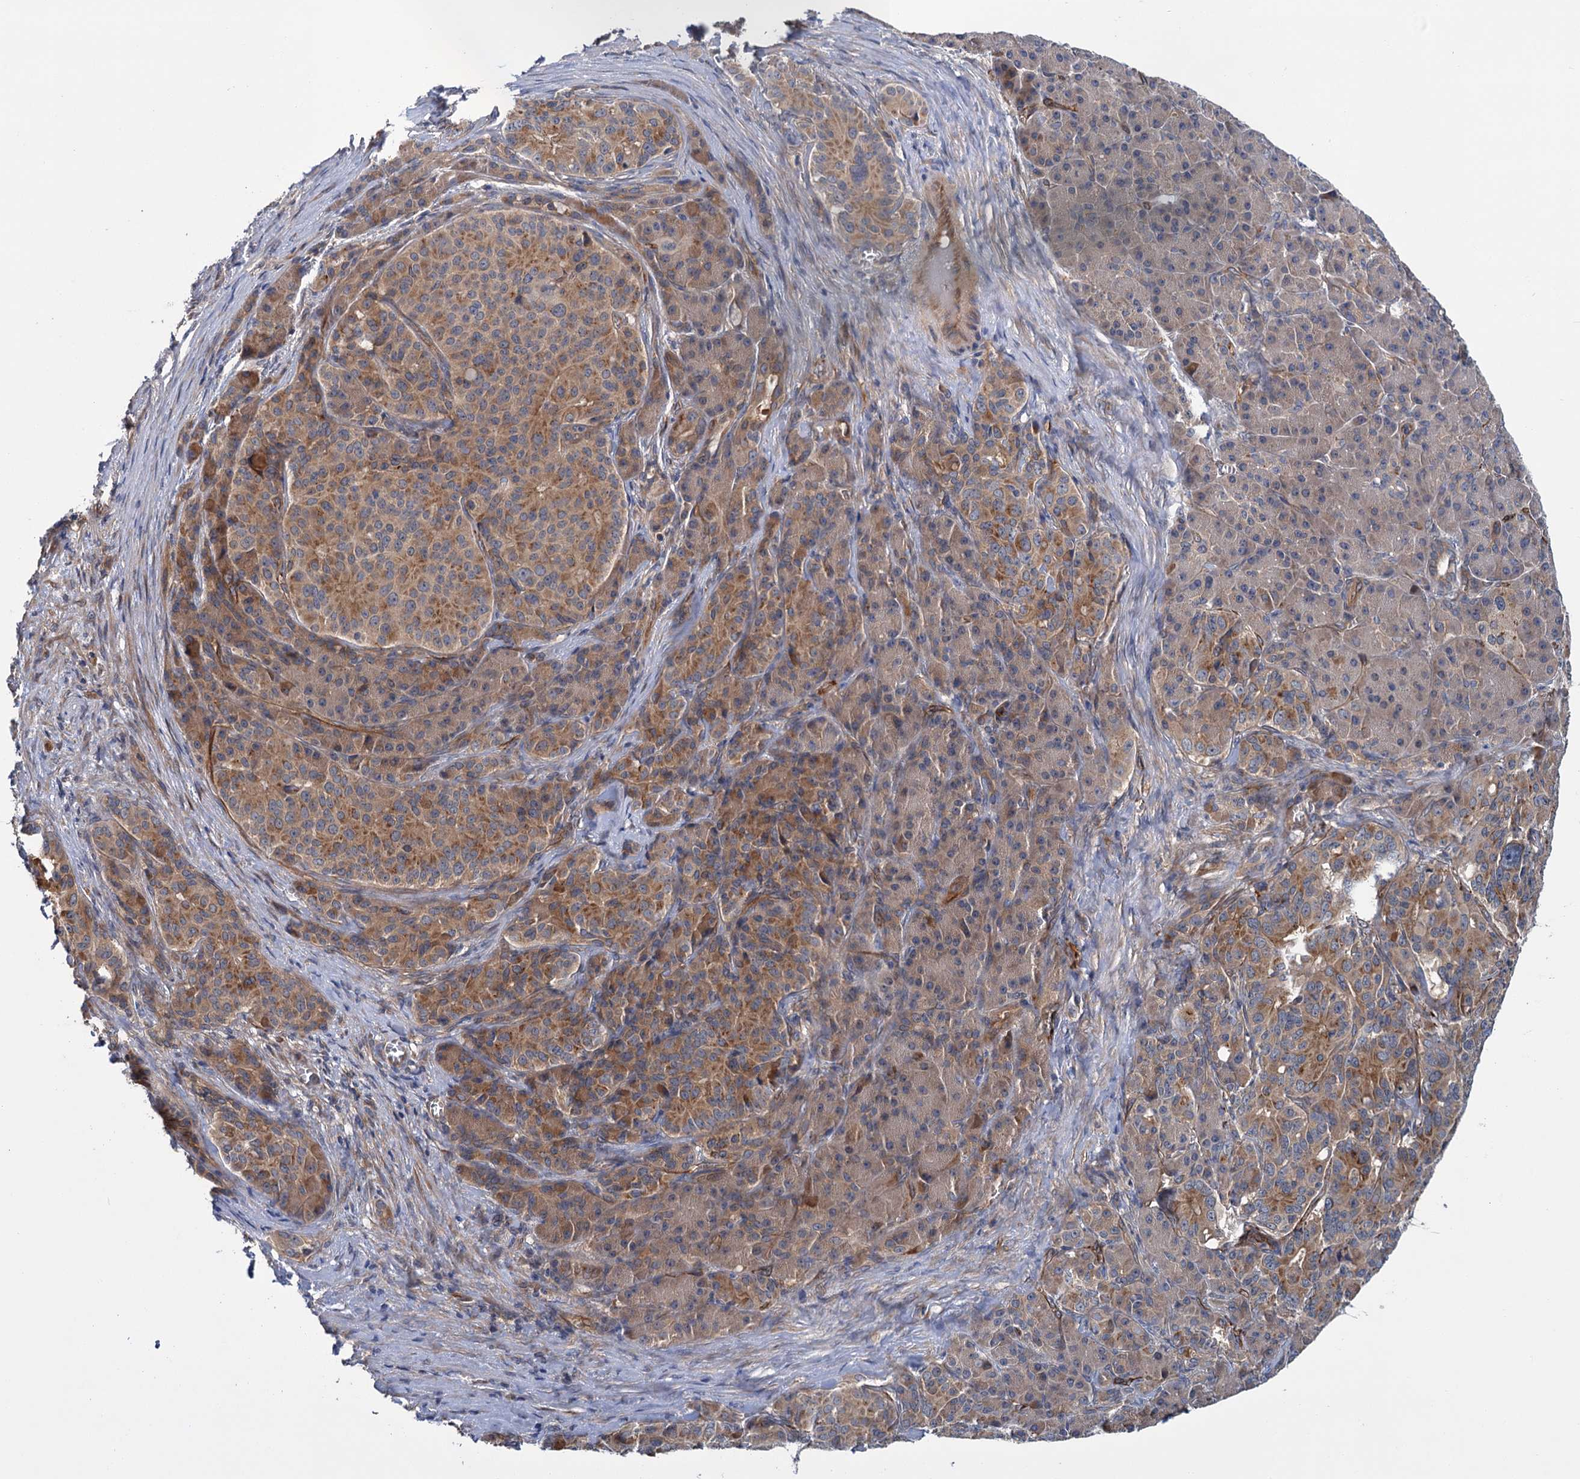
{"staining": {"intensity": "moderate", "quantity": ">75%", "location": "cytoplasmic/membranous"}, "tissue": "pancreatic cancer", "cell_type": "Tumor cells", "image_type": "cancer", "snomed": [{"axis": "morphology", "description": "Adenocarcinoma, NOS"}, {"axis": "topography", "description": "Pancreas"}], "caption": "Pancreatic cancer (adenocarcinoma) stained with a protein marker displays moderate staining in tumor cells.", "gene": "PKN2", "patient": {"sex": "female", "age": 74}}